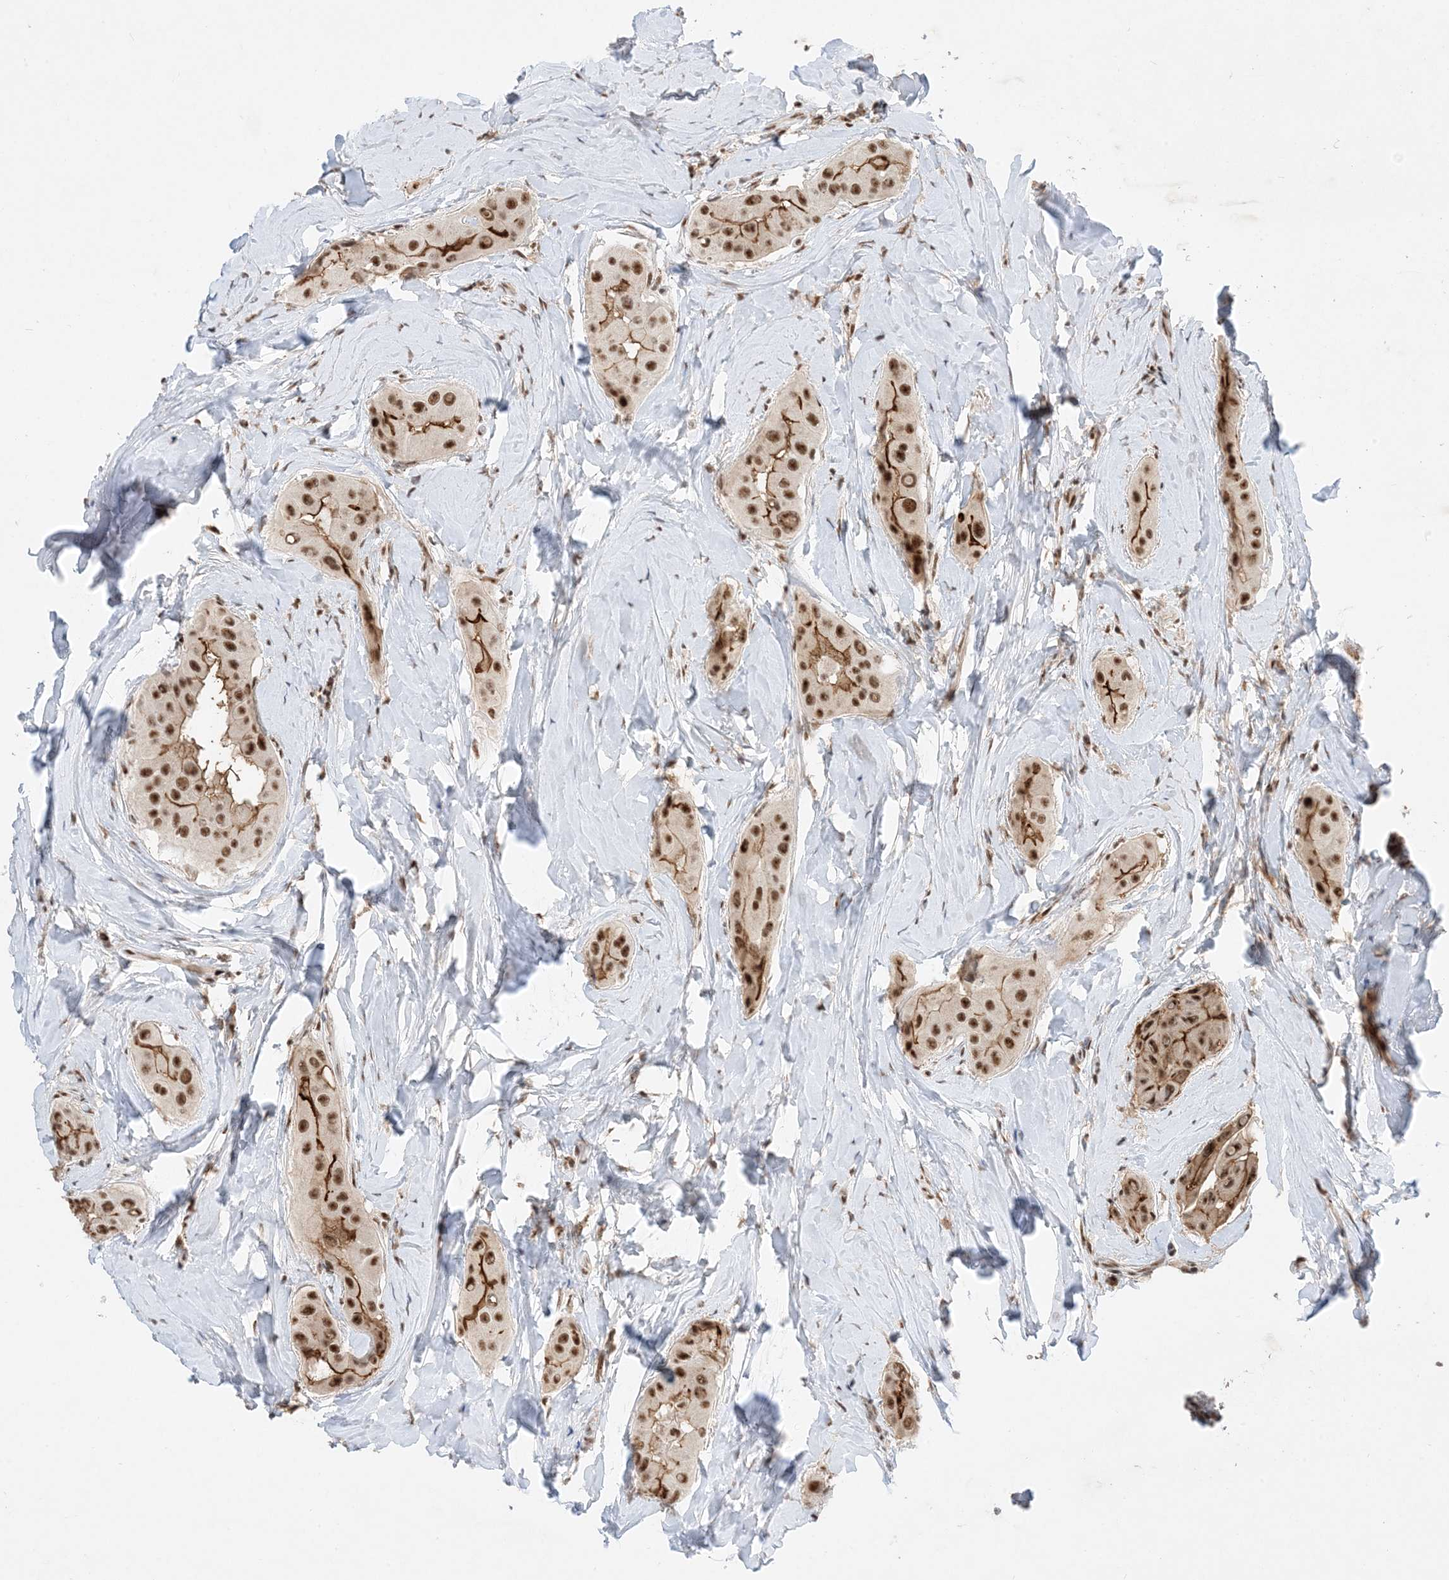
{"staining": {"intensity": "strong", "quantity": ">75%", "location": "cytoplasmic/membranous,nuclear"}, "tissue": "thyroid cancer", "cell_type": "Tumor cells", "image_type": "cancer", "snomed": [{"axis": "morphology", "description": "Papillary adenocarcinoma, NOS"}, {"axis": "topography", "description": "Thyroid gland"}], "caption": "Immunohistochemical staining of thyroid cancer (papillary adenocarcinoma) reveals high levels of strong cytoplasmic/membranous and nuclear staining in about >75% of tumor cells. The staining is performed using DAB brown chromogen to label protein expression. The nuclei are counter-stained blue using hematoxylin.", "gene": "SF3A3", "patient": {"sex": "male", "age": 33}}